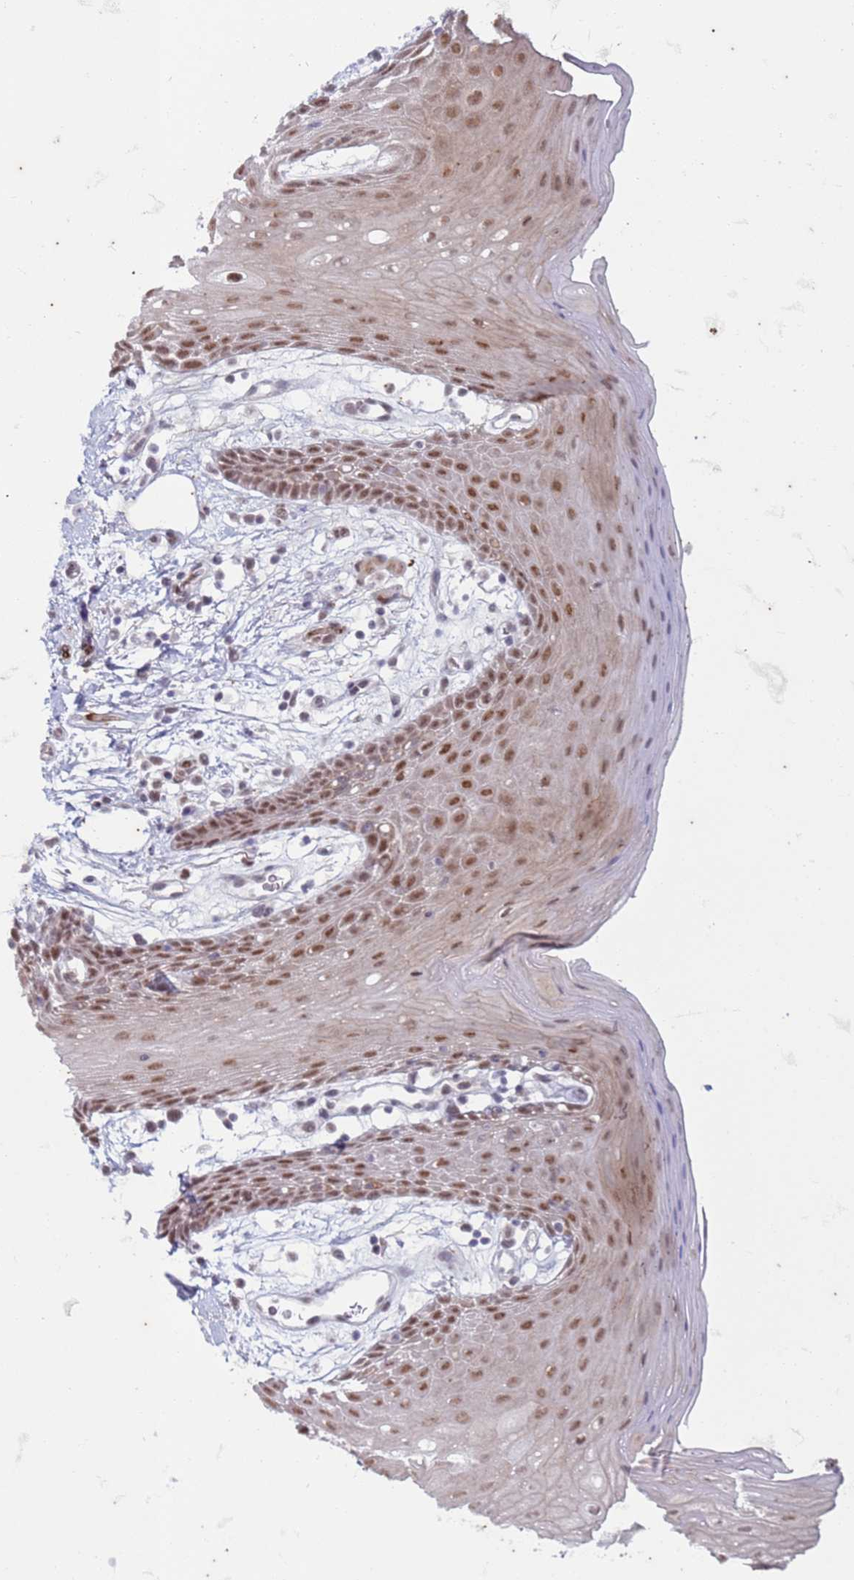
{"staining": {"intensity": "moderate", "quantity": ">75%", "location": "cytoplasmic/membranous,nuclear"}, "tissue": "oral mucosa", "cell_type": "Squamous epithelial cells", "image_type": "normal", "snomed": [{"axis": "morphology", "description": "Normal tissue, NOS"}, {"axis": "topography", "description": "Oral tissue"}, {"axis": "topography", "description": "Tounge, NOS"}], "caption": "The image reveals immunohistochemical staining of benign oral mucosa. There is moderate cytoplasmic/membranous,nuclear positivity is appreciated in about >75% of squamous epithelial cells. (DAB (3,3'-diaminobenzidine) IHC, brown staining for protein, blue staining for nuclei).", "gene": "TRMT6", "patient": {"sex": "female", "age": 59}}